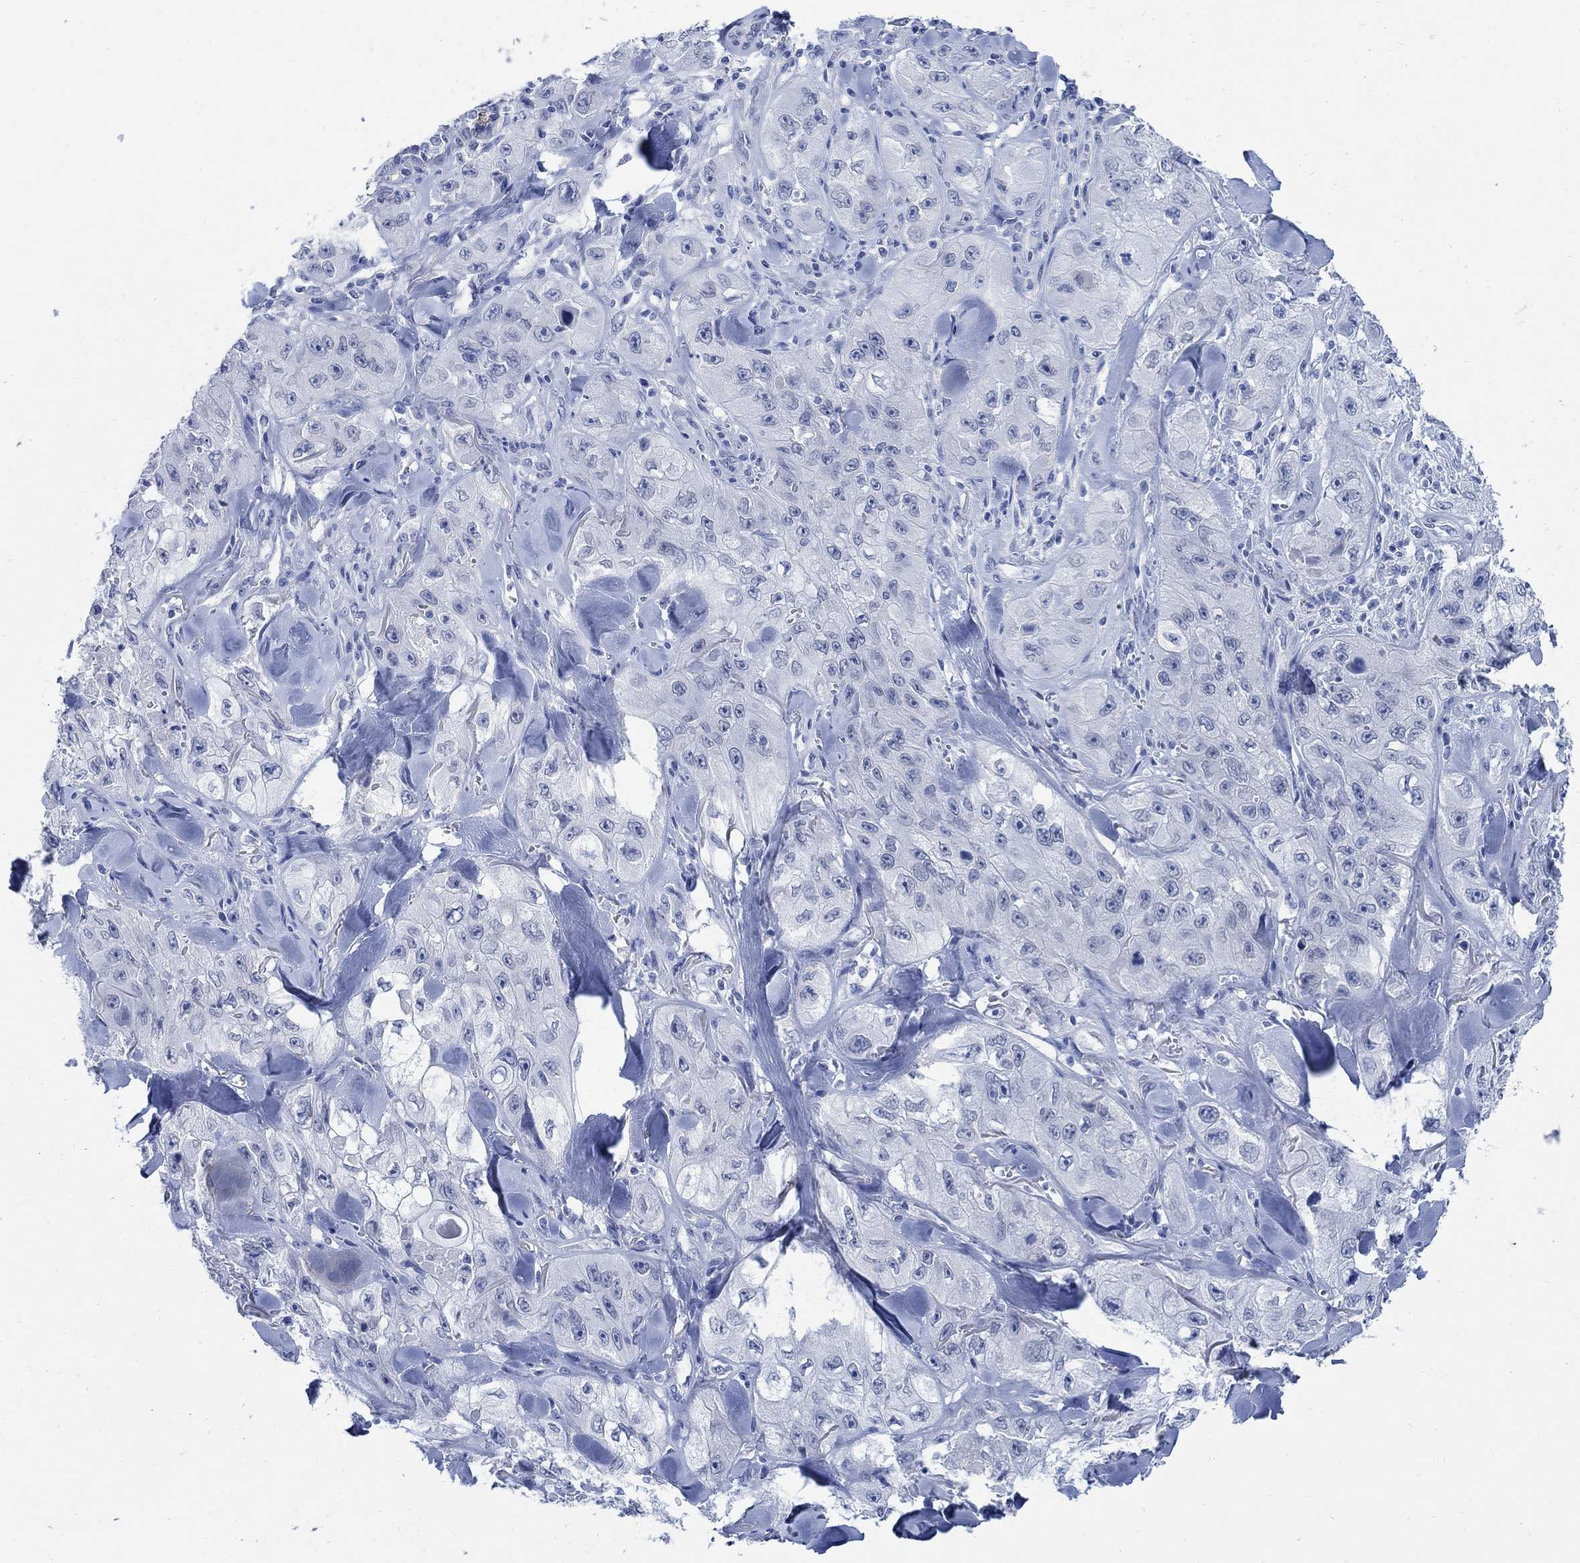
{"staining": {"intensity": "negative", "quantity": "none", "location": "none"}, "tissue": "skin cancer", "cell_type": "Tumor cells", "image_type": "cancer", "snomed": [{"axis": "morphology", "description": "Squamous cell carcinoma, NOS"}, {"axis": "topography", "description": "Skin"}, {"axis": "topography", "description": "Subcutis"}], "caption": "IHC of human squamous cell carcinoma (skin) reveals no expression in tumor cells.", "gene": "CAMK2N1", "patient": {"sex": "male", "age": 73}}